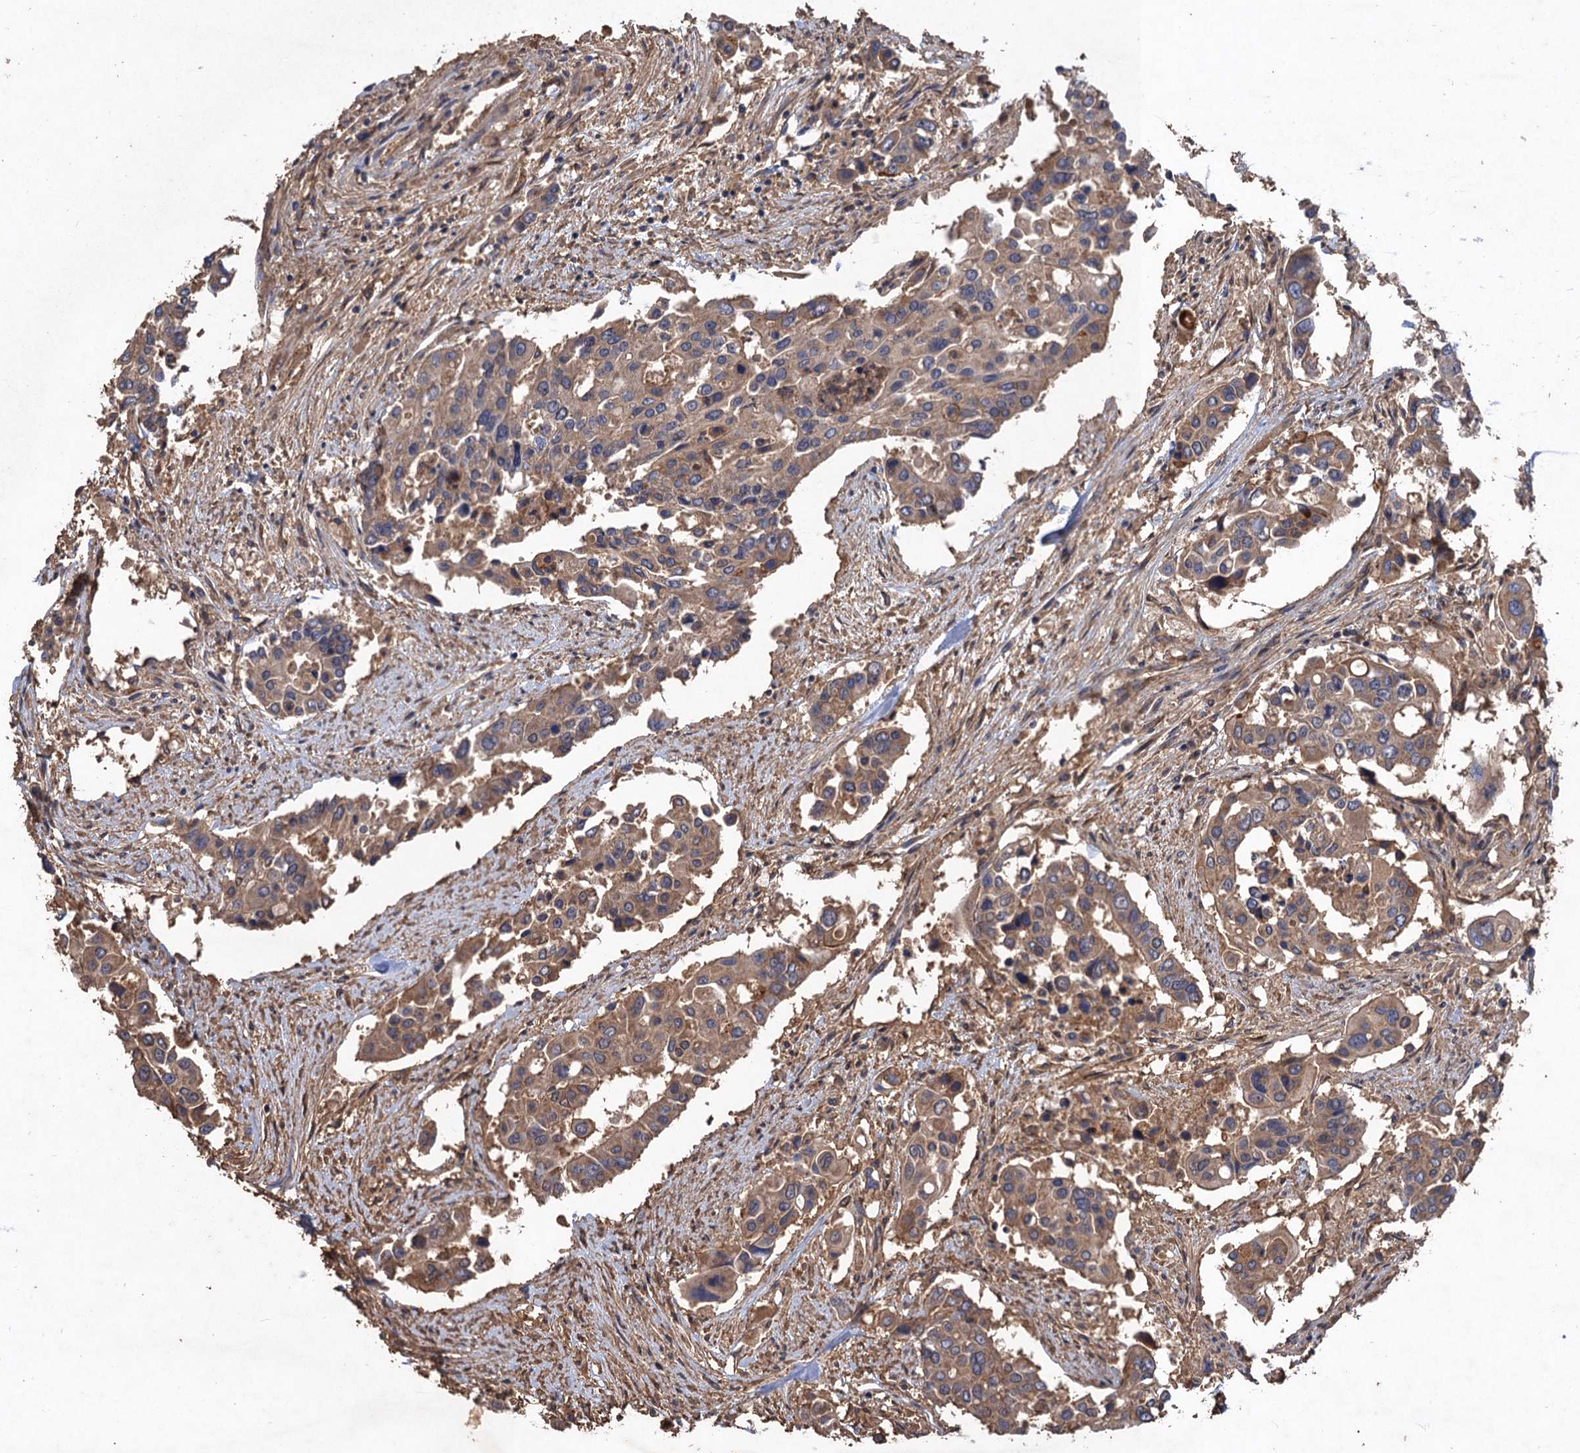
{"staining": {"intensity": "moderate", "quantity": ">75%", "location": "cytoplasmic/membranous"}, "tissue": "colorectal cancer", "cell_type": "Tumor cells", "image_type": "cancer", "snomed": [{"axis": "morphology", "description": "Adenocarcinoma, NOS"}, {"axis": "topography", "description": "Colon"}], "caption": "Colorectal adenocarcinoma stained with DAB (3,3'-diaminobenzidine) IHC shows medium levels of moderate cytoplasmic/membranous positivity in approximately >75% of tumor cells.", "gene": "SCUBE3", "patient": {"sex": "male", "age": 77}}